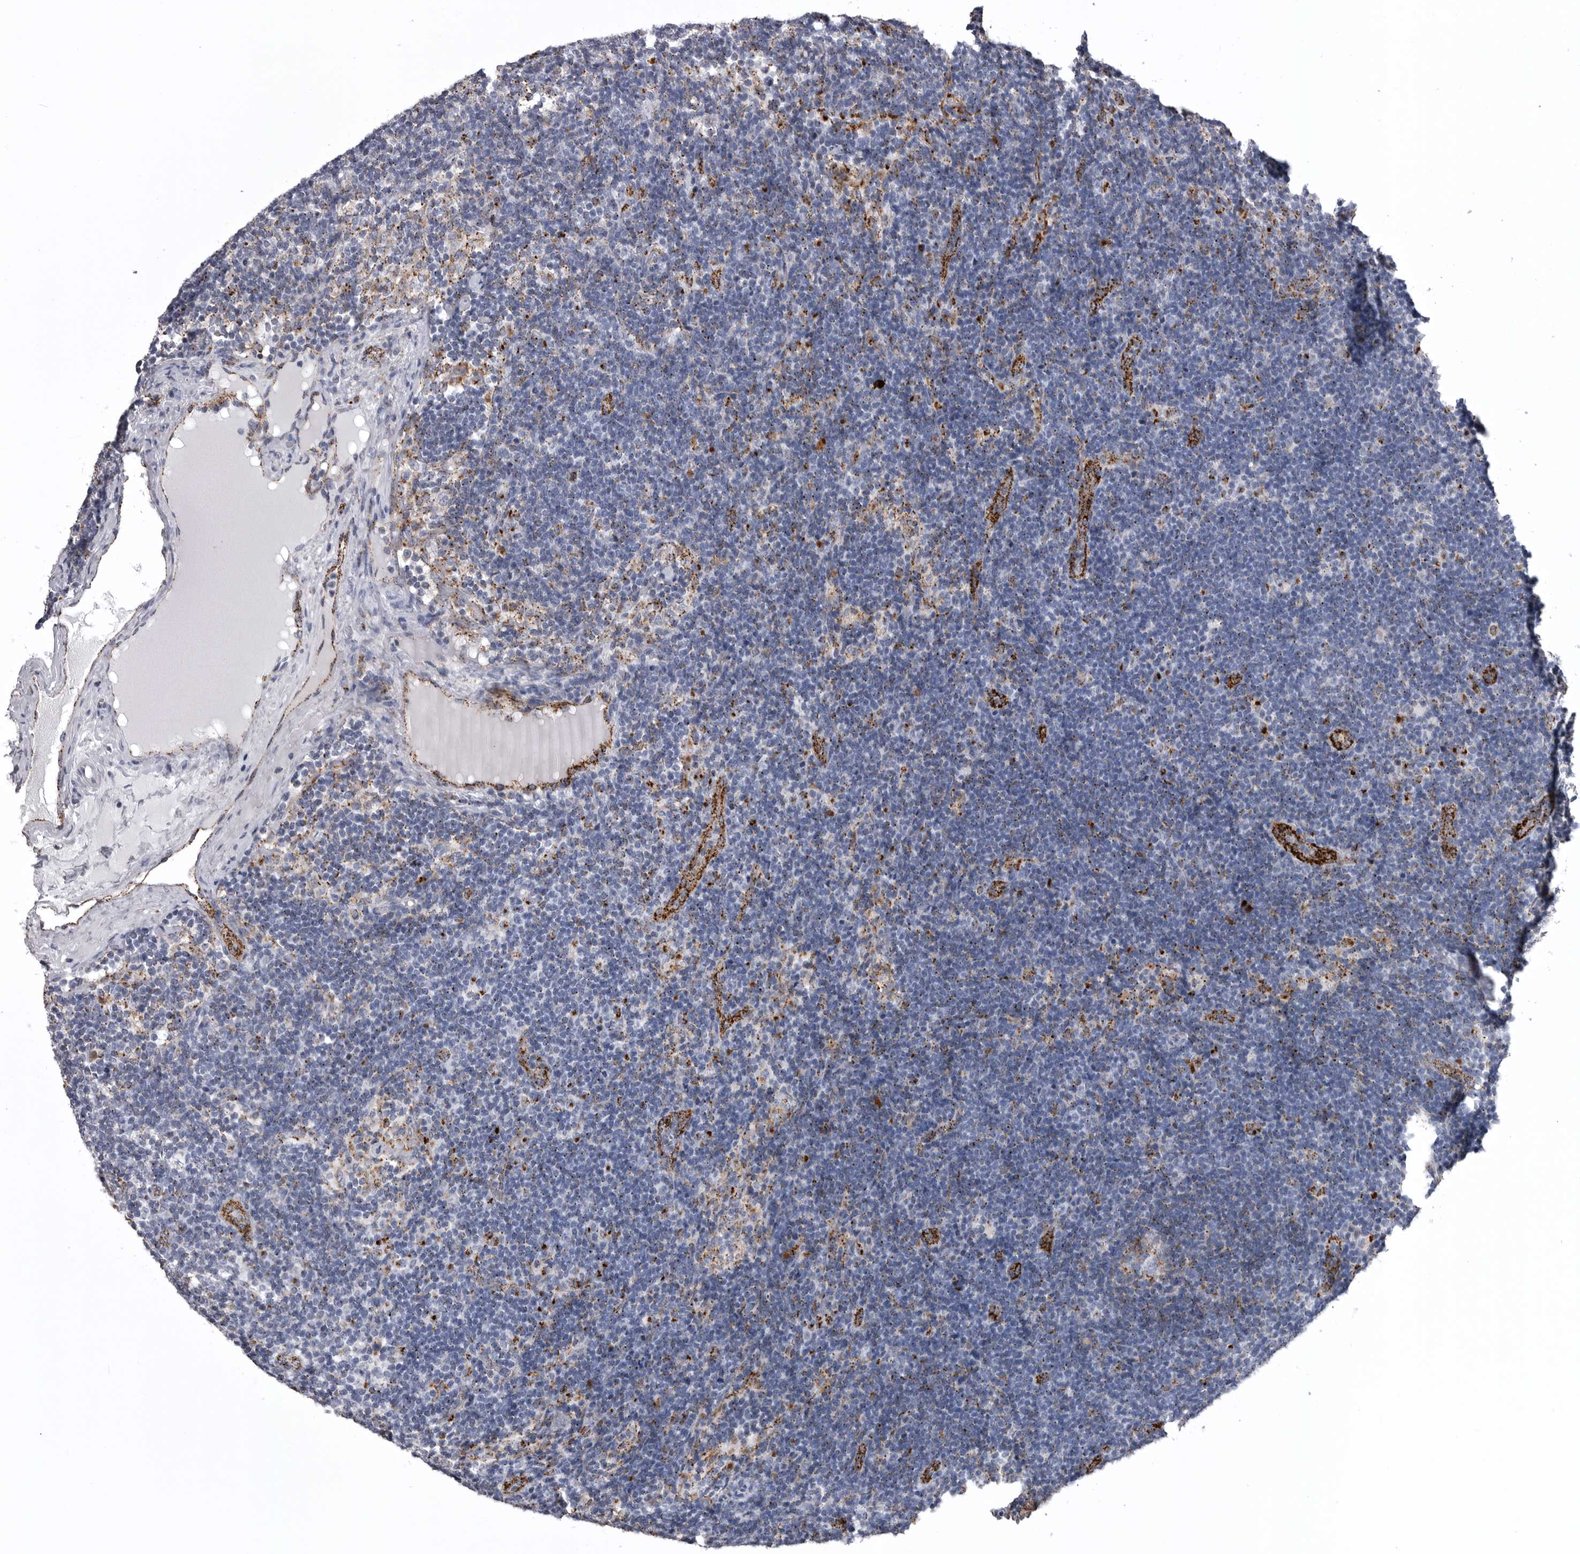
{"staining": {"intensity": "weak", "quantity": "<25%", "location": "cytoplasmic/membranous"}, "tissue": "lymph node", "cell_type": "Germinal center cells", "image_type": "normal", "snomed": [{"axis": "morphology", "description": "Normal tissue, NOS"}, {"axis": "topography", "description": "Lymph node"}], "caption": "Lymph node was stained to show a protein in brown. There is no significant expression in germinal center cells.", "gene": "PSPN", "patient": {"sex": "female", "age": 22}}